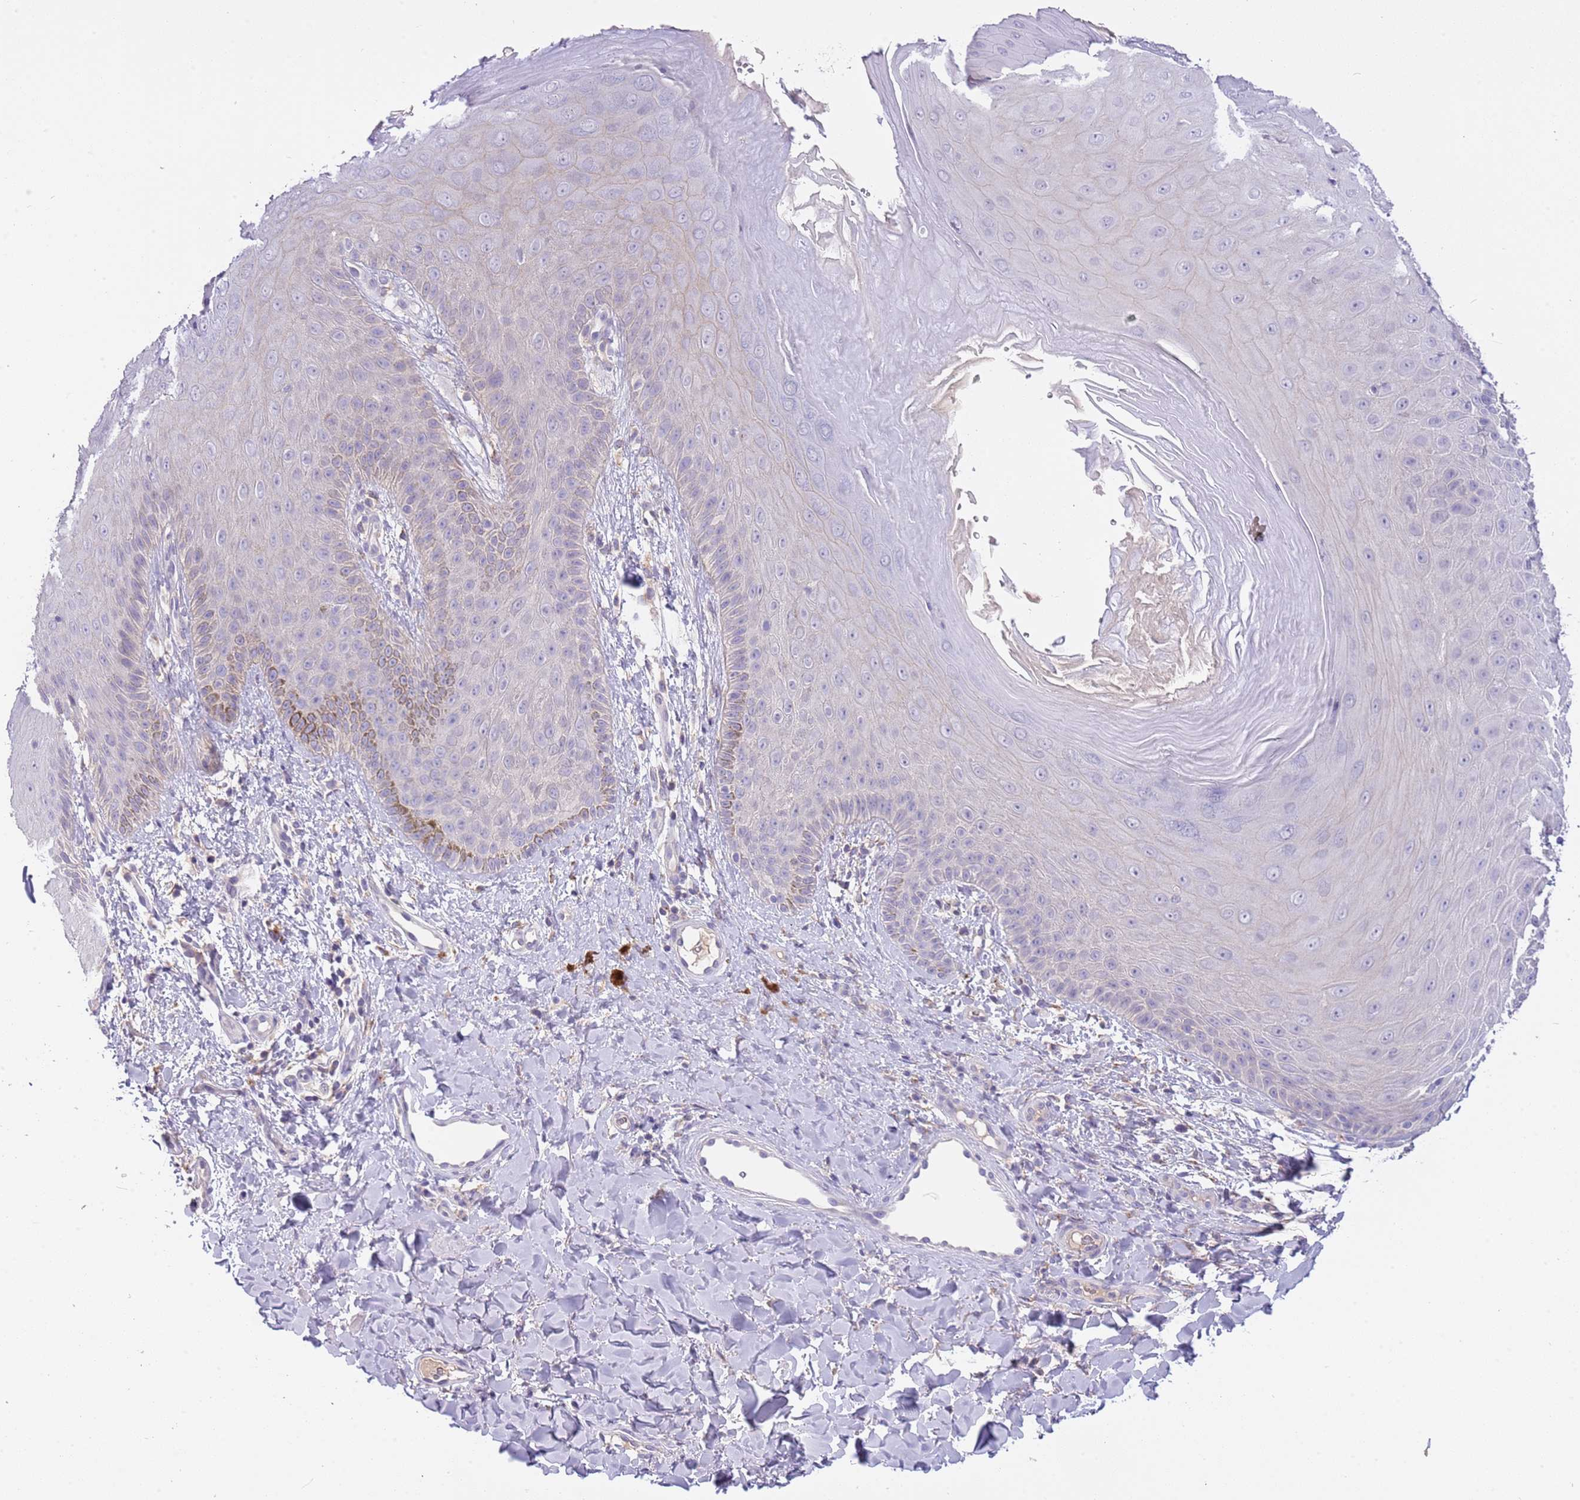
{"staining": {"intensity": "negative", "quantity": "none", "location": "none"}, "tissue": "skin", "cell_type": "Epidermal cells", "image_type": "normal", "snomed": [{"axis": "morphology", "description": "Normal tissue, NOS"}, {"axis": "morphology", "description": "Neoplasm, malignant, NOS"}, {"axis": "topography", "description": "Anal"}], "caption": "Skin stained for a protein using immunohistochemistry (IHC) demonstrates no staining epidermal cells.", "gene": "CFAP73", "patient": {"sex": "male", "age": 47}}